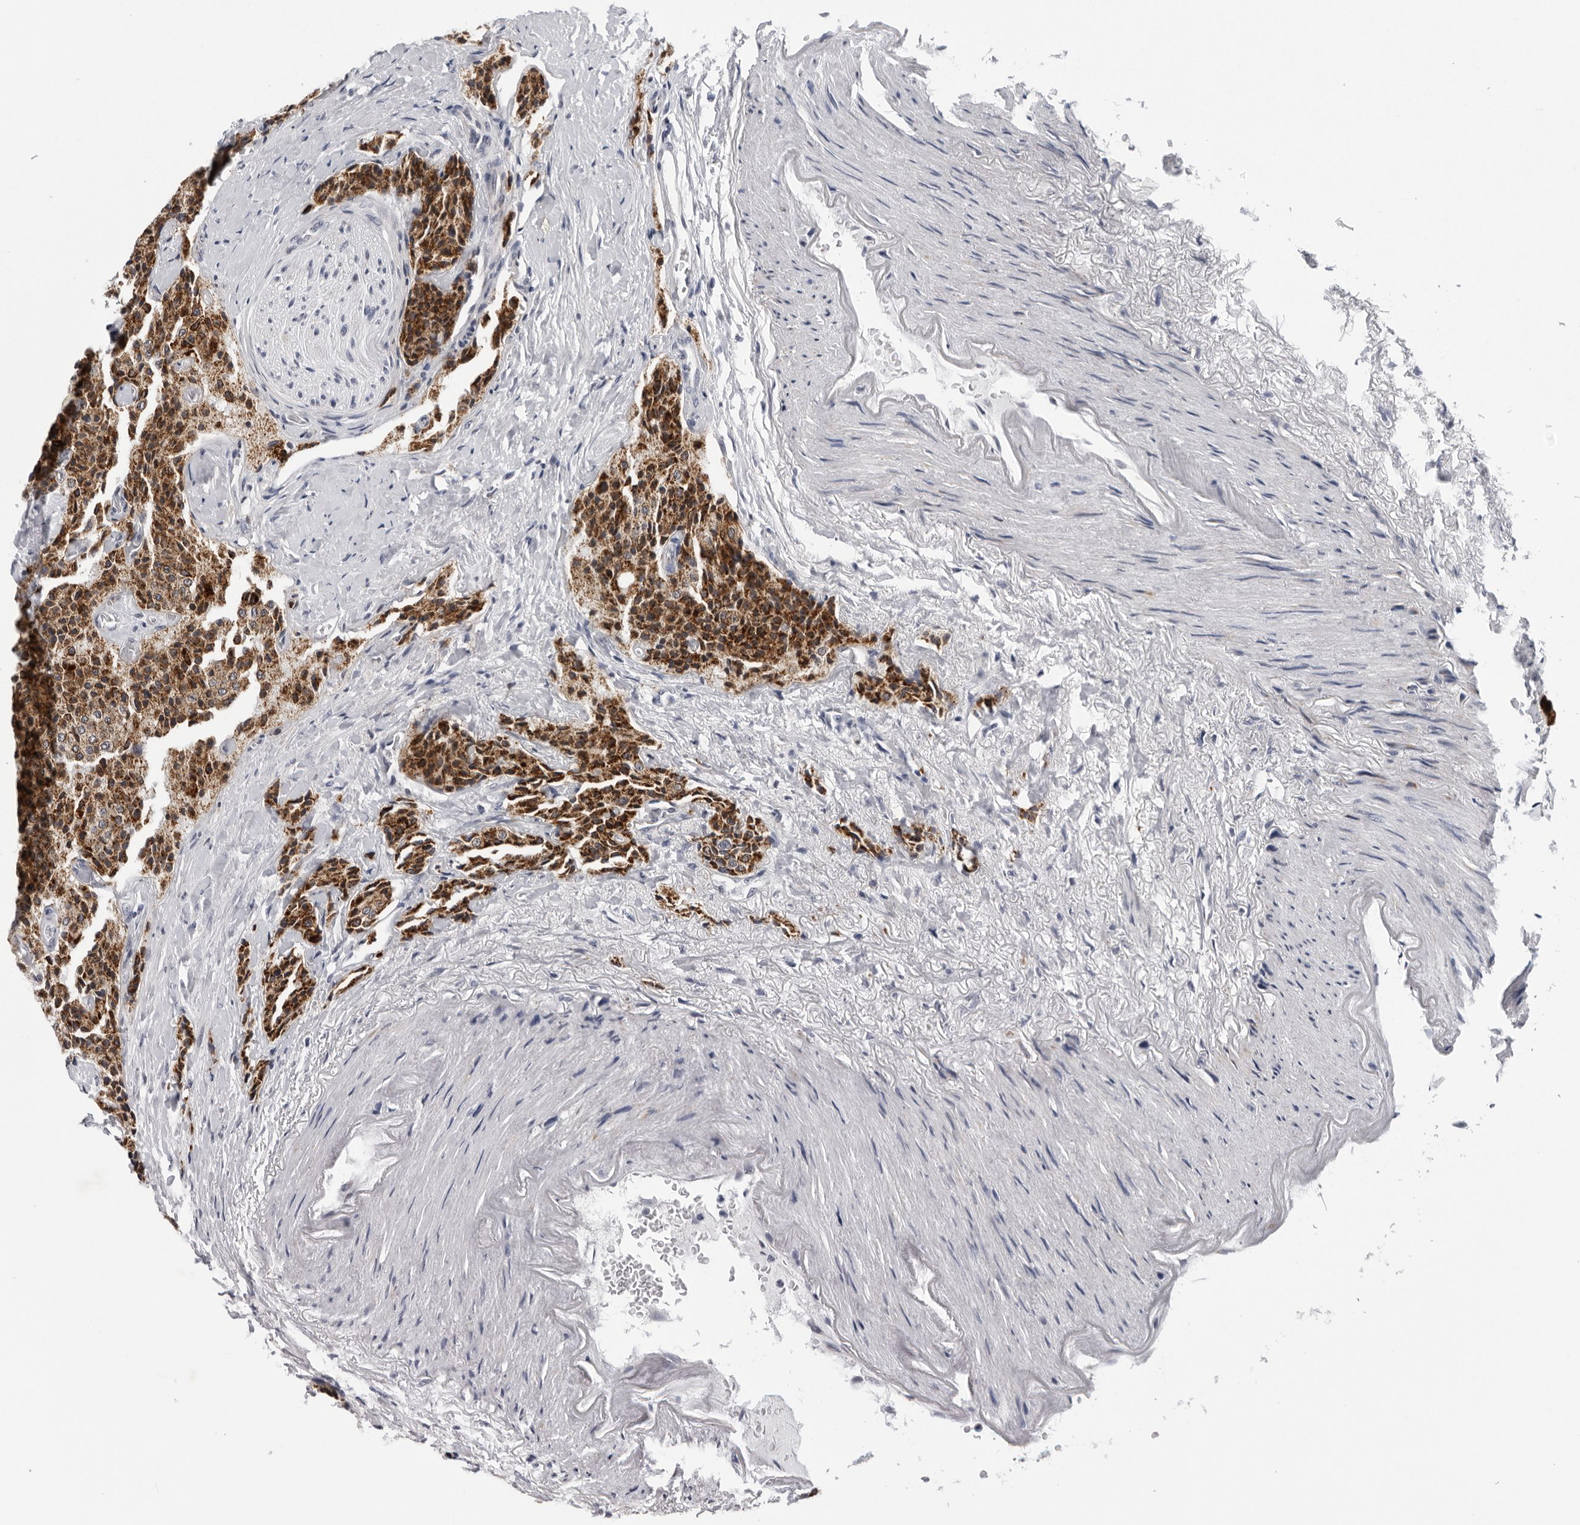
{"staining": {"intensity": "strong", "quantity": ">75%", "location": "cytoplasmic/membranous"}, "tissue": "carcinoid", "cell_type": "Tumor cells", "image_type": "cancer", "snomed": [{"axis": "morphology", "description": "Carcinoid, malignant, NOS"}, {"axis": "topography", "description": "Colon"}], "caption": "The micrograph reveals a brown stain indicating the presence of a protein in the cytoplasmic/membranous of tumor cells in malignant carcinoid. (IHC, brightfield microscopy, high magnification).", "gene": "CPT2", "patient": {"sex": "female", "age": 61}}